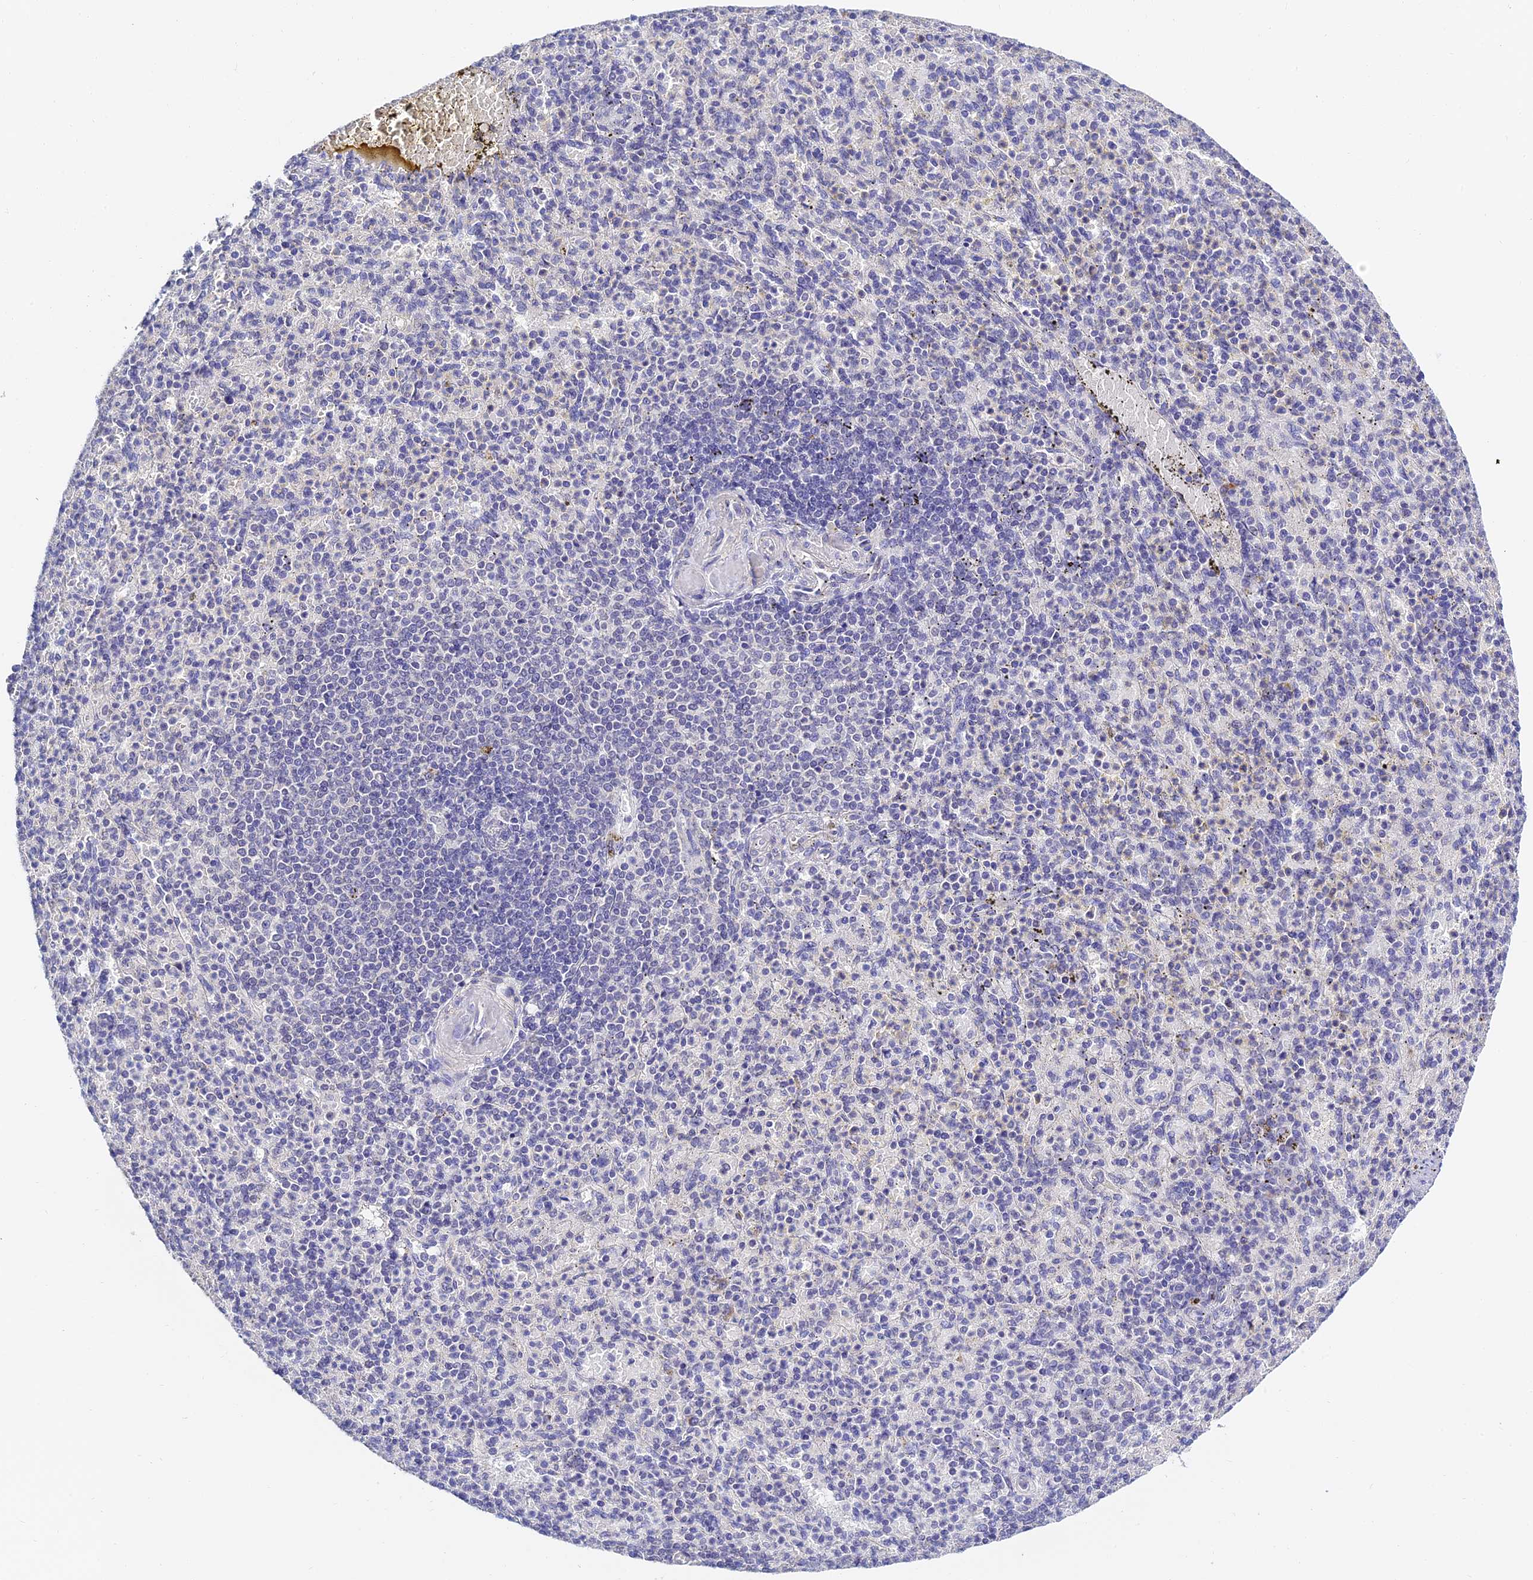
{"staining": {"intensity": "negative", "quantity": "none", "location": "none"}, "tissue": "spleen", "cell_type": "Cells in red pulp", "image_type": "normal", "snomed": [{"axis": "morphology", "description": "Normal tissue, NOS"}, {"axis": "topography", "description": "Spleen"}], "caption": "This is an immunohistochemistry micrograph of unremarkable spleen. There is no expression in cells in red pulp.", "gene": "HOXB1", "patient": {"sex": "female", "age": 74}}